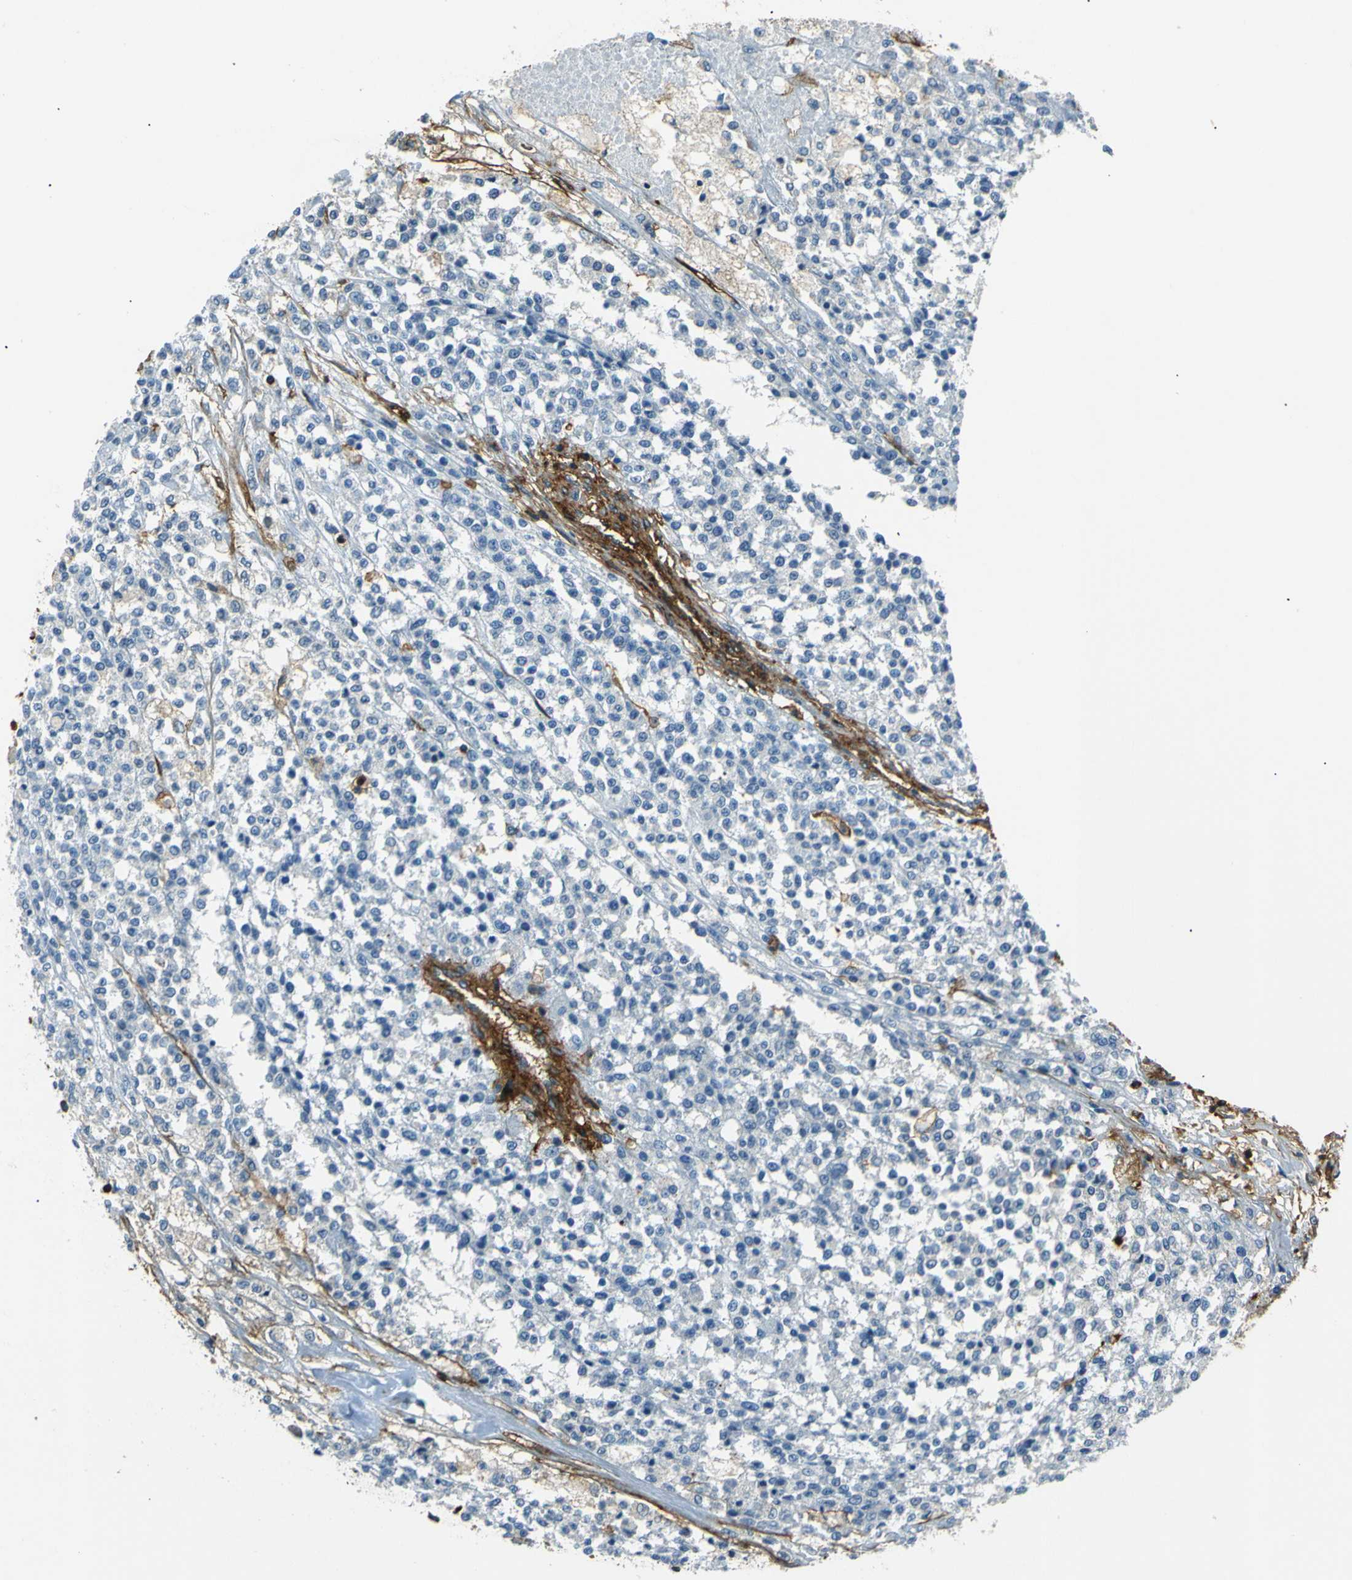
{"staining": {"intensity": "negative", "quantity": "none", "location": "none"}, "tissue": "testis cancer", "cell_type": "Tumor cells", "image_type": "cancer", "snomed": [{"axis": "morphology", "description": "Seminoma, NOS"}, {"axis": "topography", "description": "Testis"}], "caption": "Immunohistochemistry of human testis seminoma shows no expression in tumor cells.", "gene": "ENTPD1", "patient": {"sex": "male", "age": 59}}